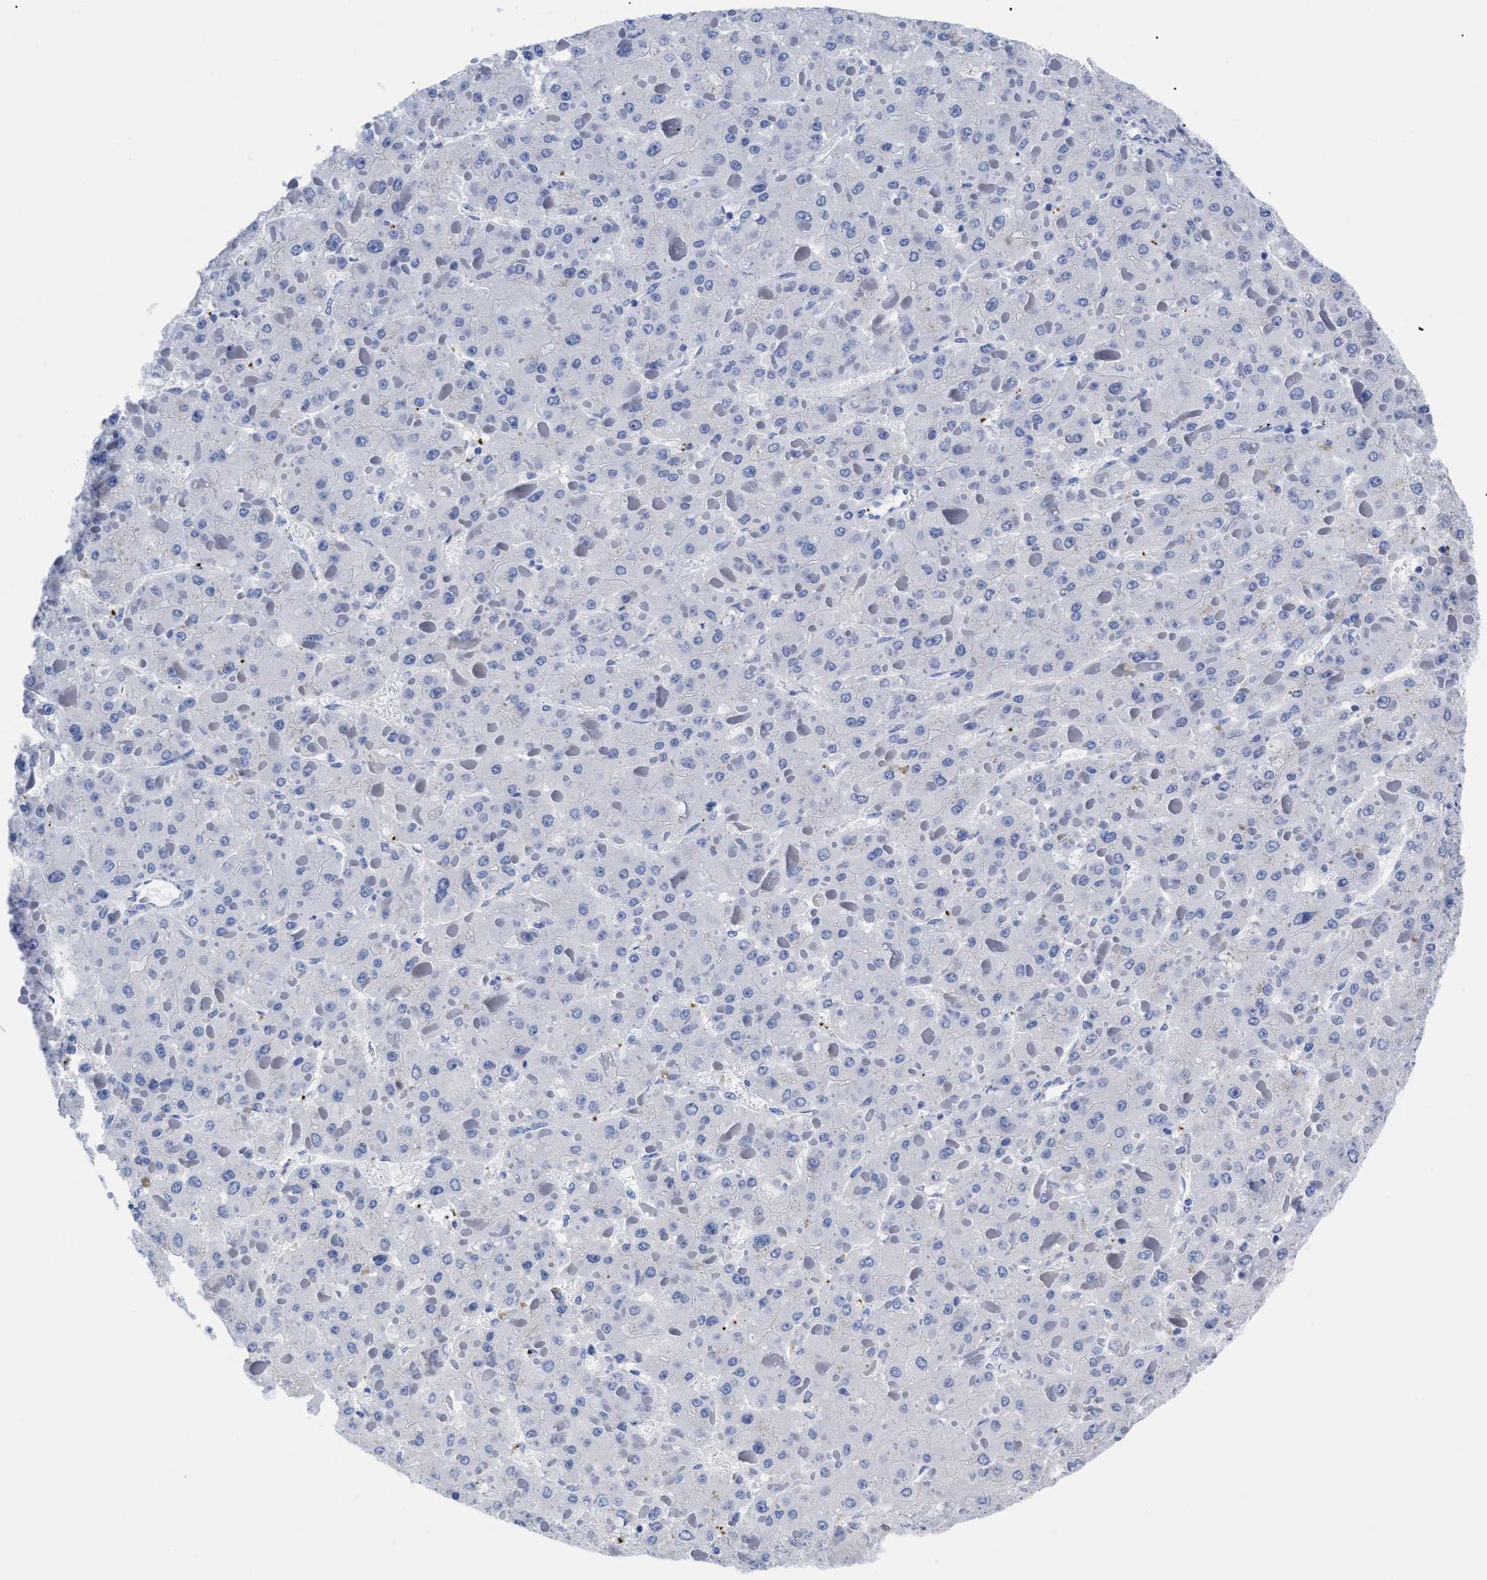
{"staining": {"intensity": "negative", "quantity": "none", "location": "none"}, "tissue": "liver cancer", "cell_type": "Tumor cells", "image_type": "cancer", "snomed": [{"axis": "morphology", "description": "Carcinoma, Hepatocellular, NOS"}, {"axis": "topography", "description": "Liver"}], "caption": "Immunohistochemistry (IHC) photomicrograph of liver cancer stained for a protein (brown), which displays no staining in tumor cells.", "gene": "TREML1", "patient": {"sex": "female", "age": 73}}